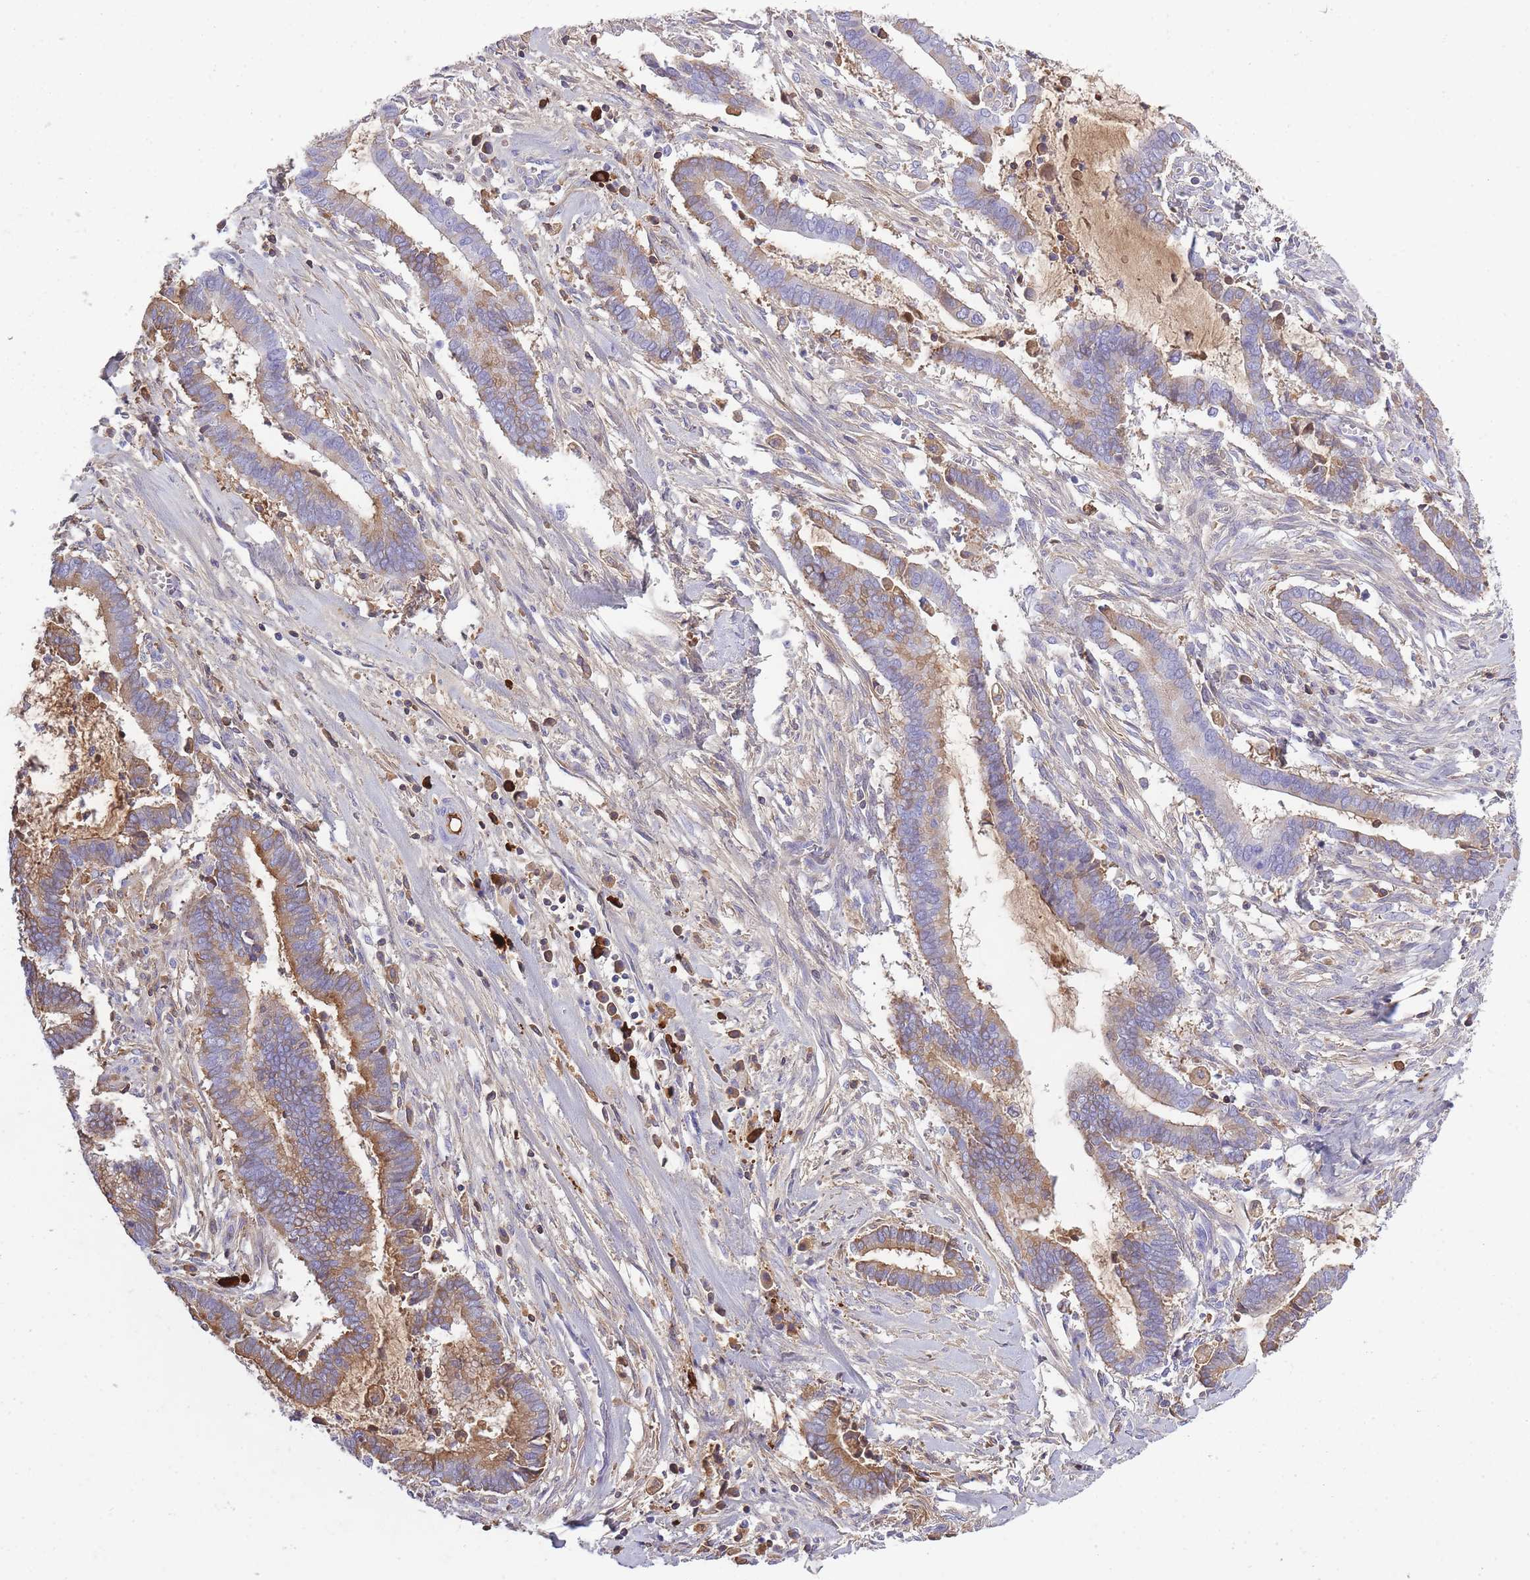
{"staining": {"intensity": "moderate", "quantity": "<25%", "location": "cytoplasmic/membranous"}, "tissue": "cervical cancer", "cell_type": "Tumor cells", "image_type": "cancer", "snomed": [{"axis": "morphology", "description": "Adenocarcinoma, NOS"}, {"axis": "topography", "description": "Cervix"}], "caption": "Protein staining demonstrates moderate cytoplasmic/membranous positivity in approximately <25% of tumor cells in adenocarcinoma (cervical).", "gene": "IGKV1D-42", "patient": {"sex": "female", "age": 44}}